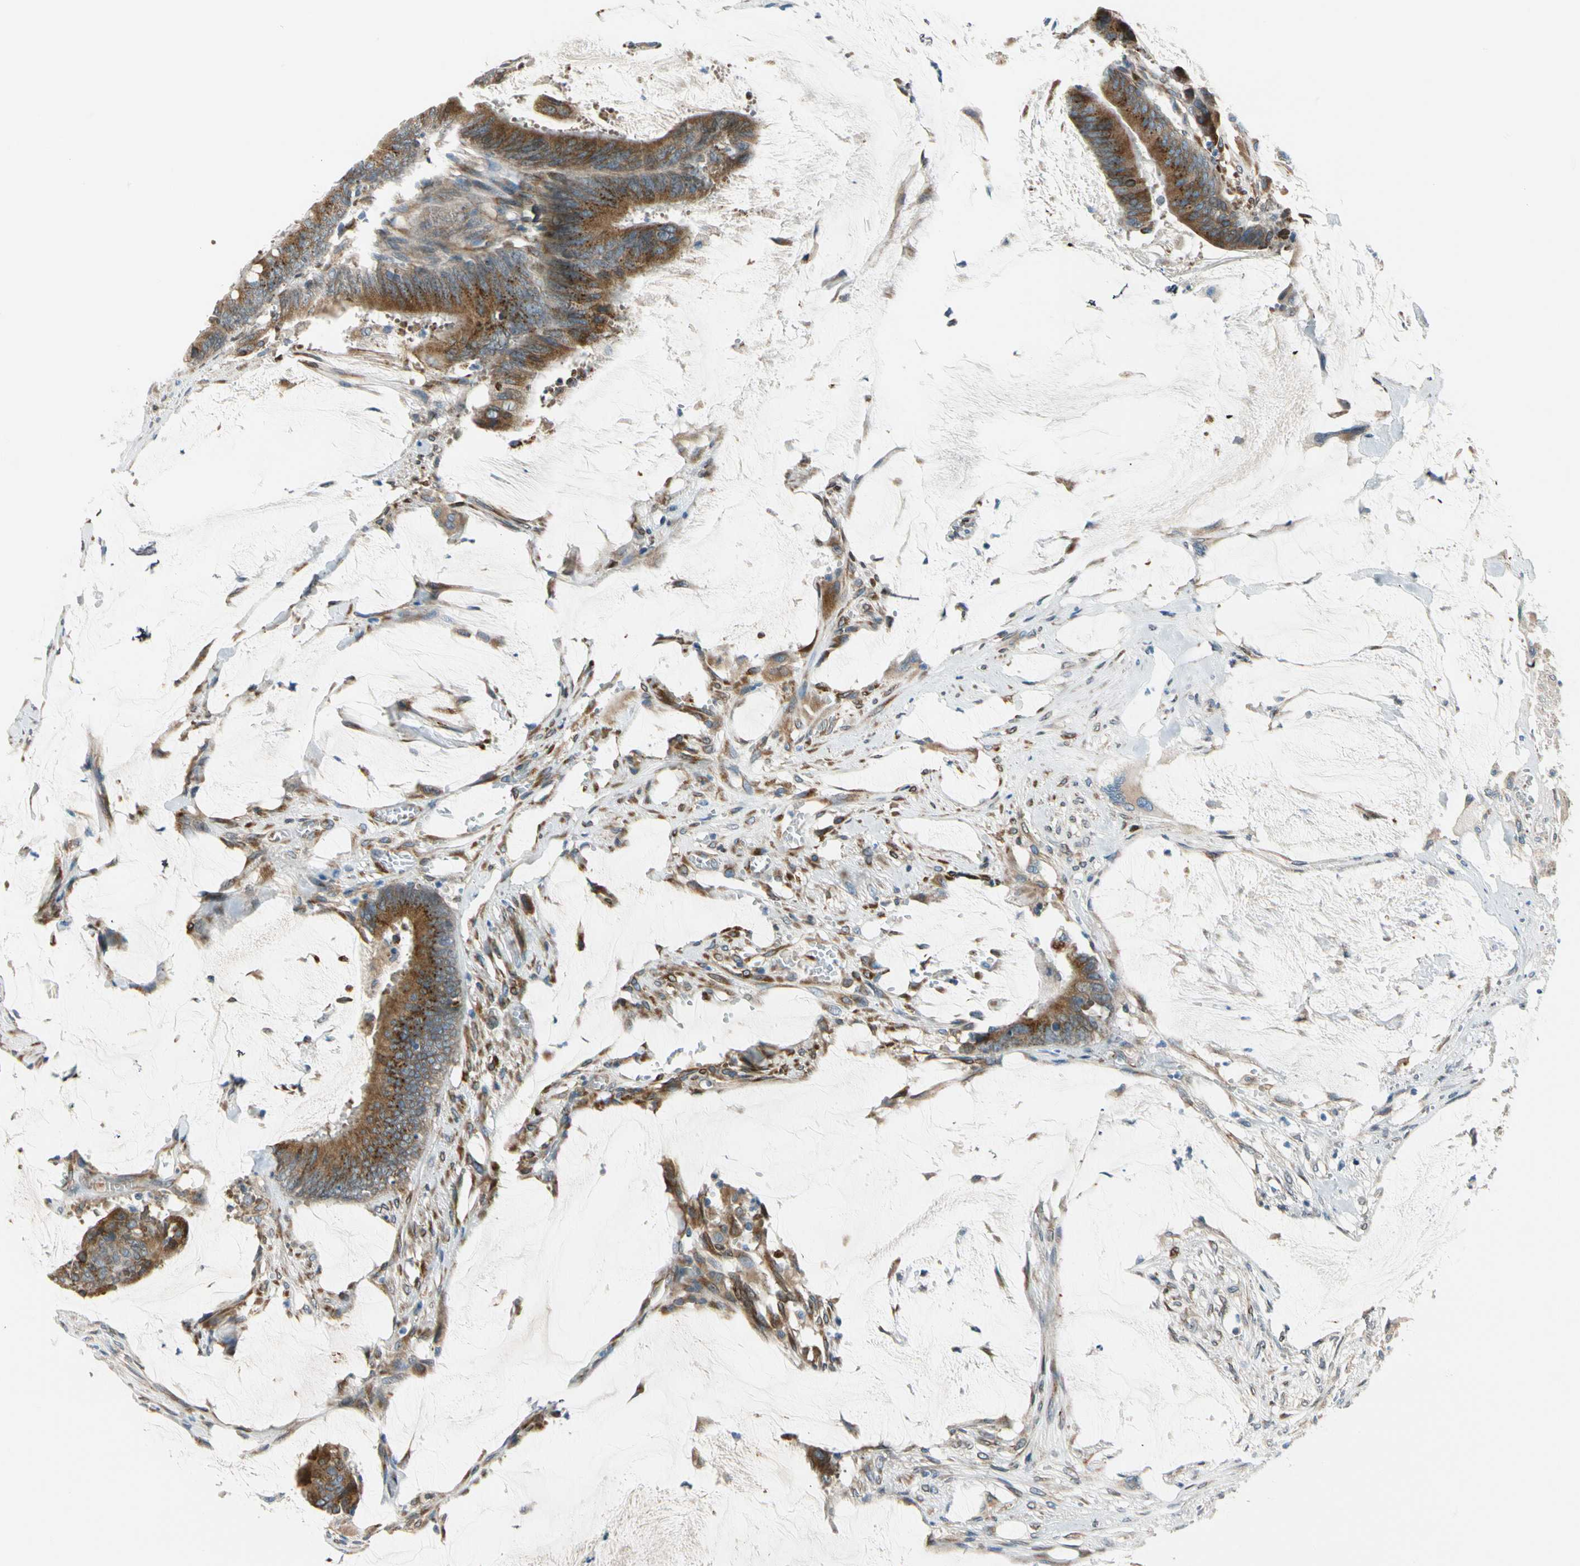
{"staining": {"intensity": "strong", "quantity": ">75%", "location": "cytoplasmic/membranous"}, "tissue": "colorectal cancer", "cell_type": "Tumor cells", "image_type": "cancer", "snomed": [{"axis": "morphology", "description": "Adenocarcinoma, NOS"}, {"axis": "topography", "description": "Rectum"}], "caption": "Strong cytoplasmic/membranous protein expression is appreciated in approximately >75% of tumor cells in colorectal cancer (adenocarcinoma).", "gene": "NUCB1", "patient": {"sex": "female", "age": 66}}